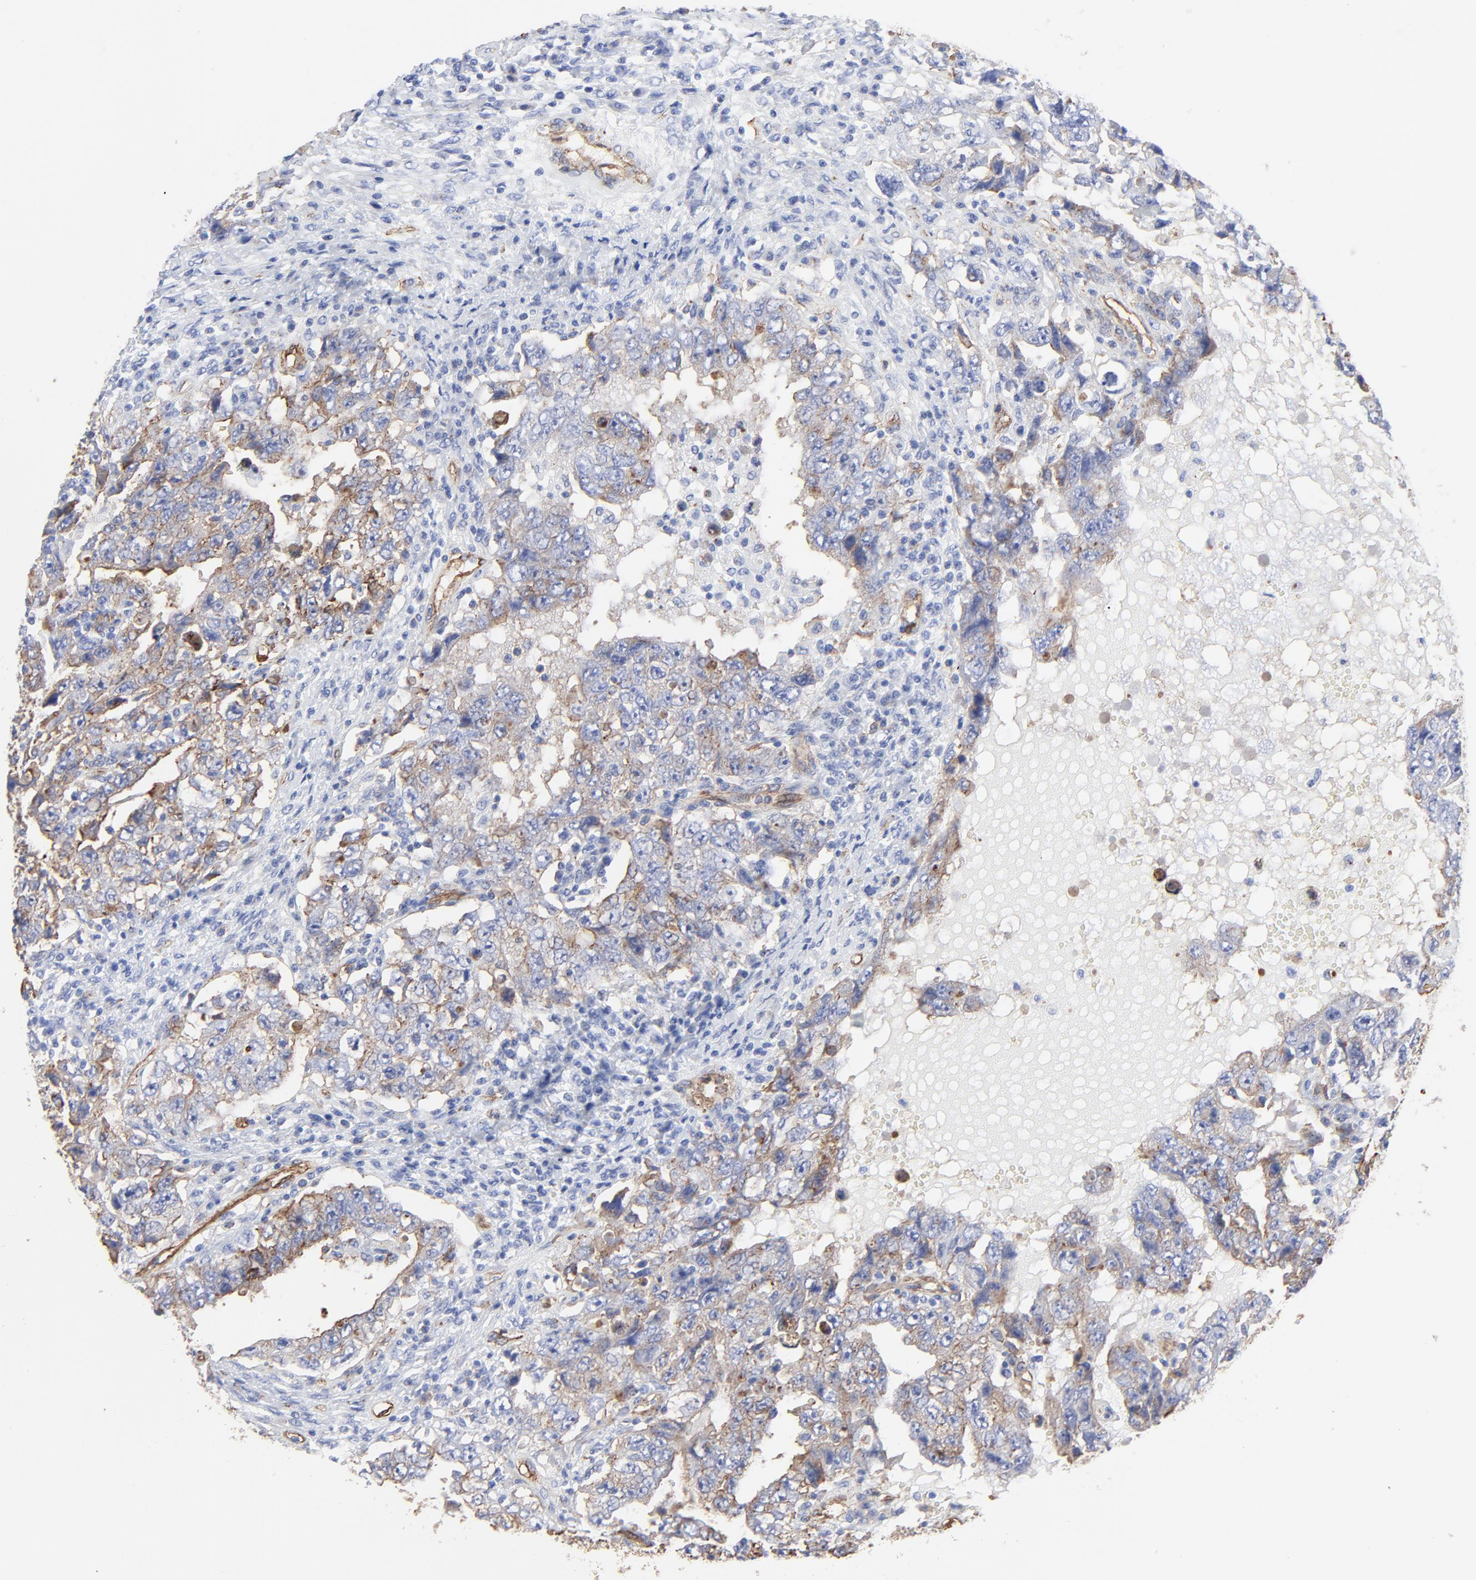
{"staining": {"intensity": "moderate", "quantity": ">75%", "location": "cytoplasmic/membranous"}, "tissue": "testis cancer", "cell_type": "Tumor cells", "image_type": "cancer", "snomed": [{"axis": "morphology", "description": "Carcinoma, Embryonal, NOS"}, {"axis": "topography", "description": "Testis"}], "caption": "A high-resolution photomicrograph shows IHC staining of testis cancer, which reveals moderate cytoplasmic/membranous staining in approximately >75% of tumor cells.", "gene": "CAV1", "patient": {"sex": "male", "age": 26}}